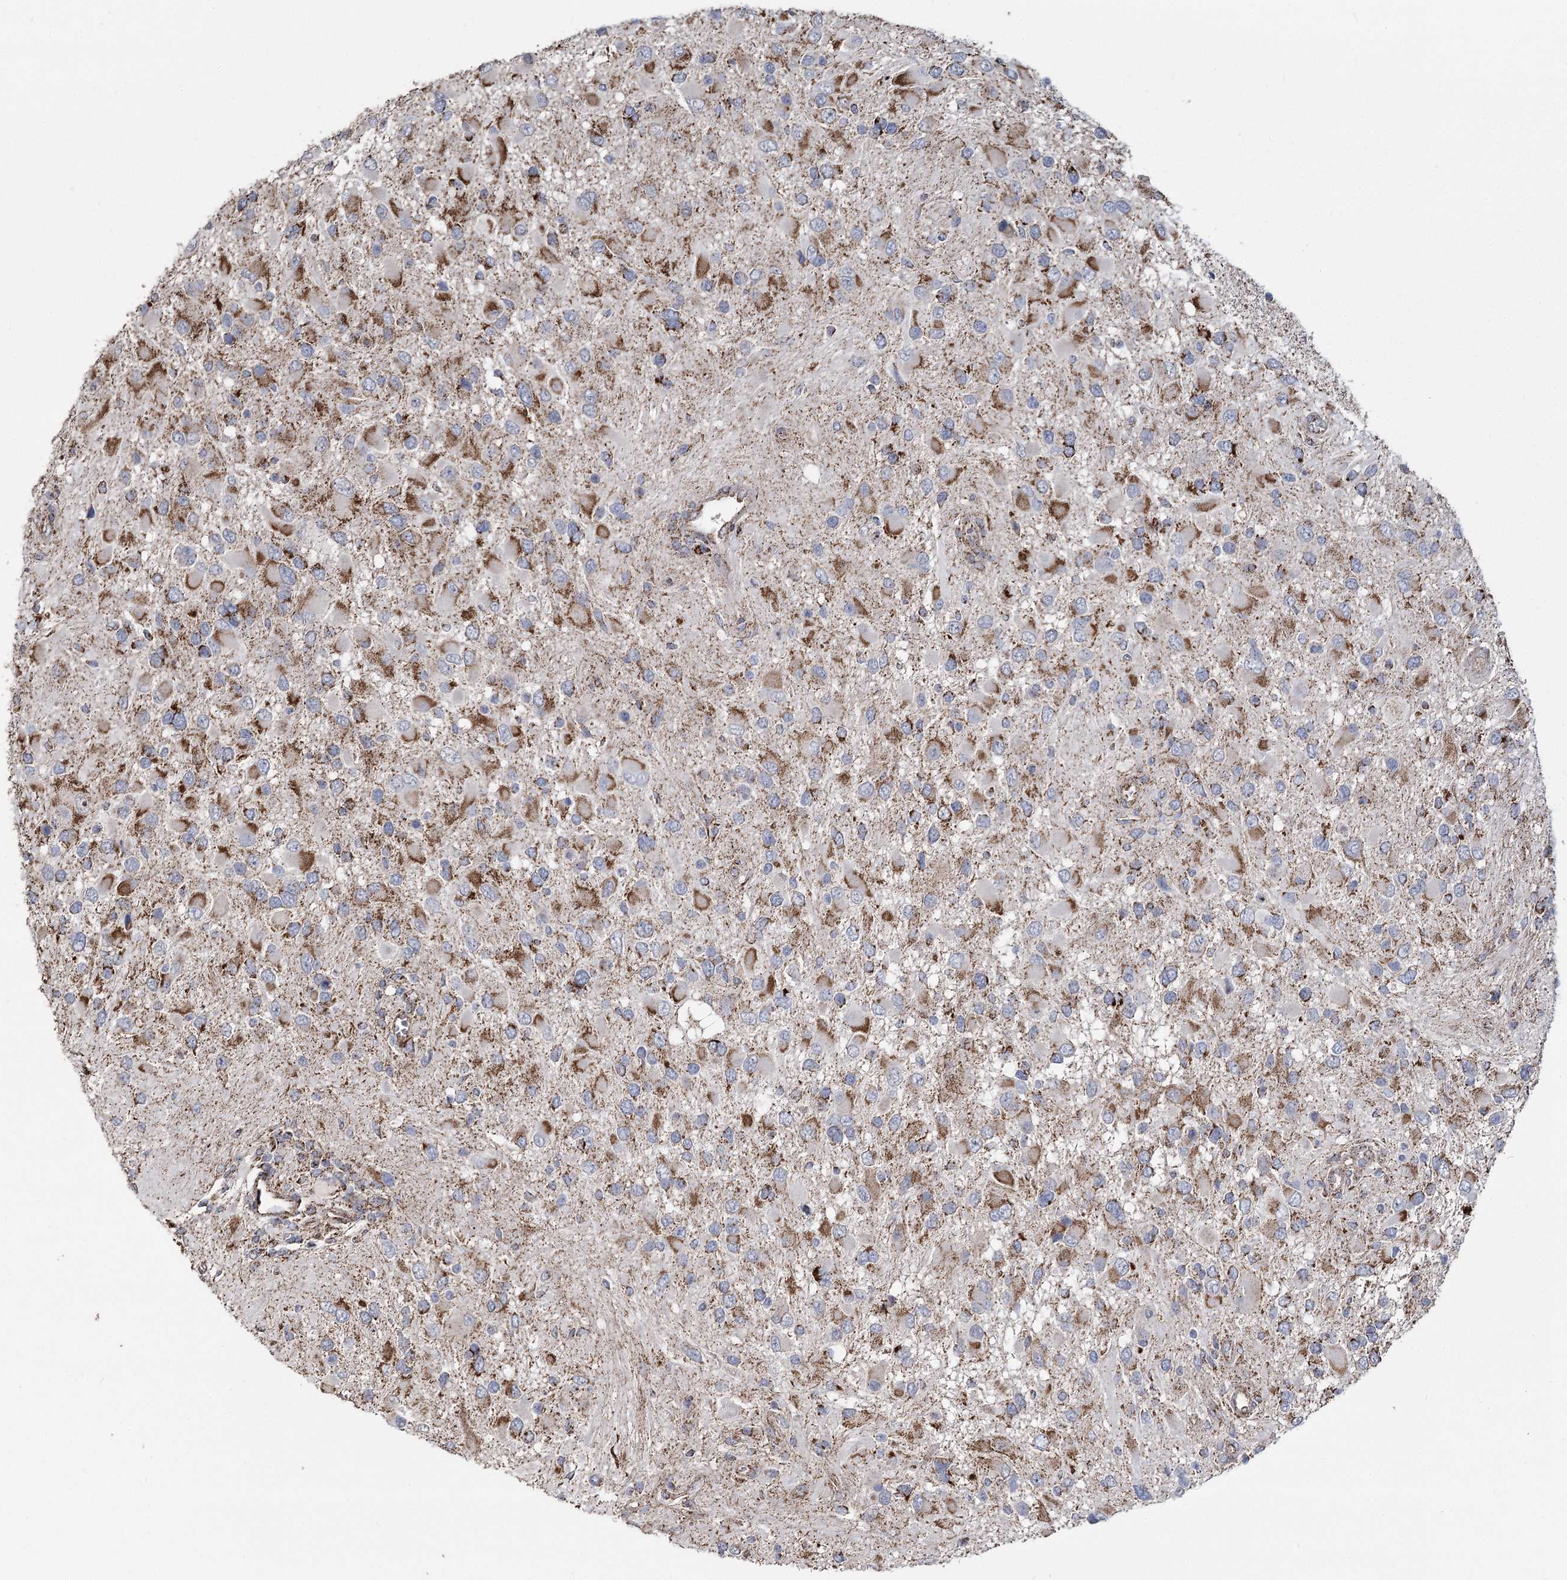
{"staining": {"intensity": "moderate", "quantity": "25%-75%", "location": "cytoplasmic/membranous"}, "tissue": "glioma", "cell_type": "Tumor cells", "image_type": "cancer", "snomed": [{"axis": "morphology", "description": "Glioma, malignant, High grade"}, {"axis": "topography", "description": "Brain"}], "caption": "The photomicrograph reveals staining of glioma, revealing moderate cytoplasmic/membranous protein positivity (brown color) within tumor cells.", "gene": "RANBP3L", "patient": {"sex": "male", "age": 53}}